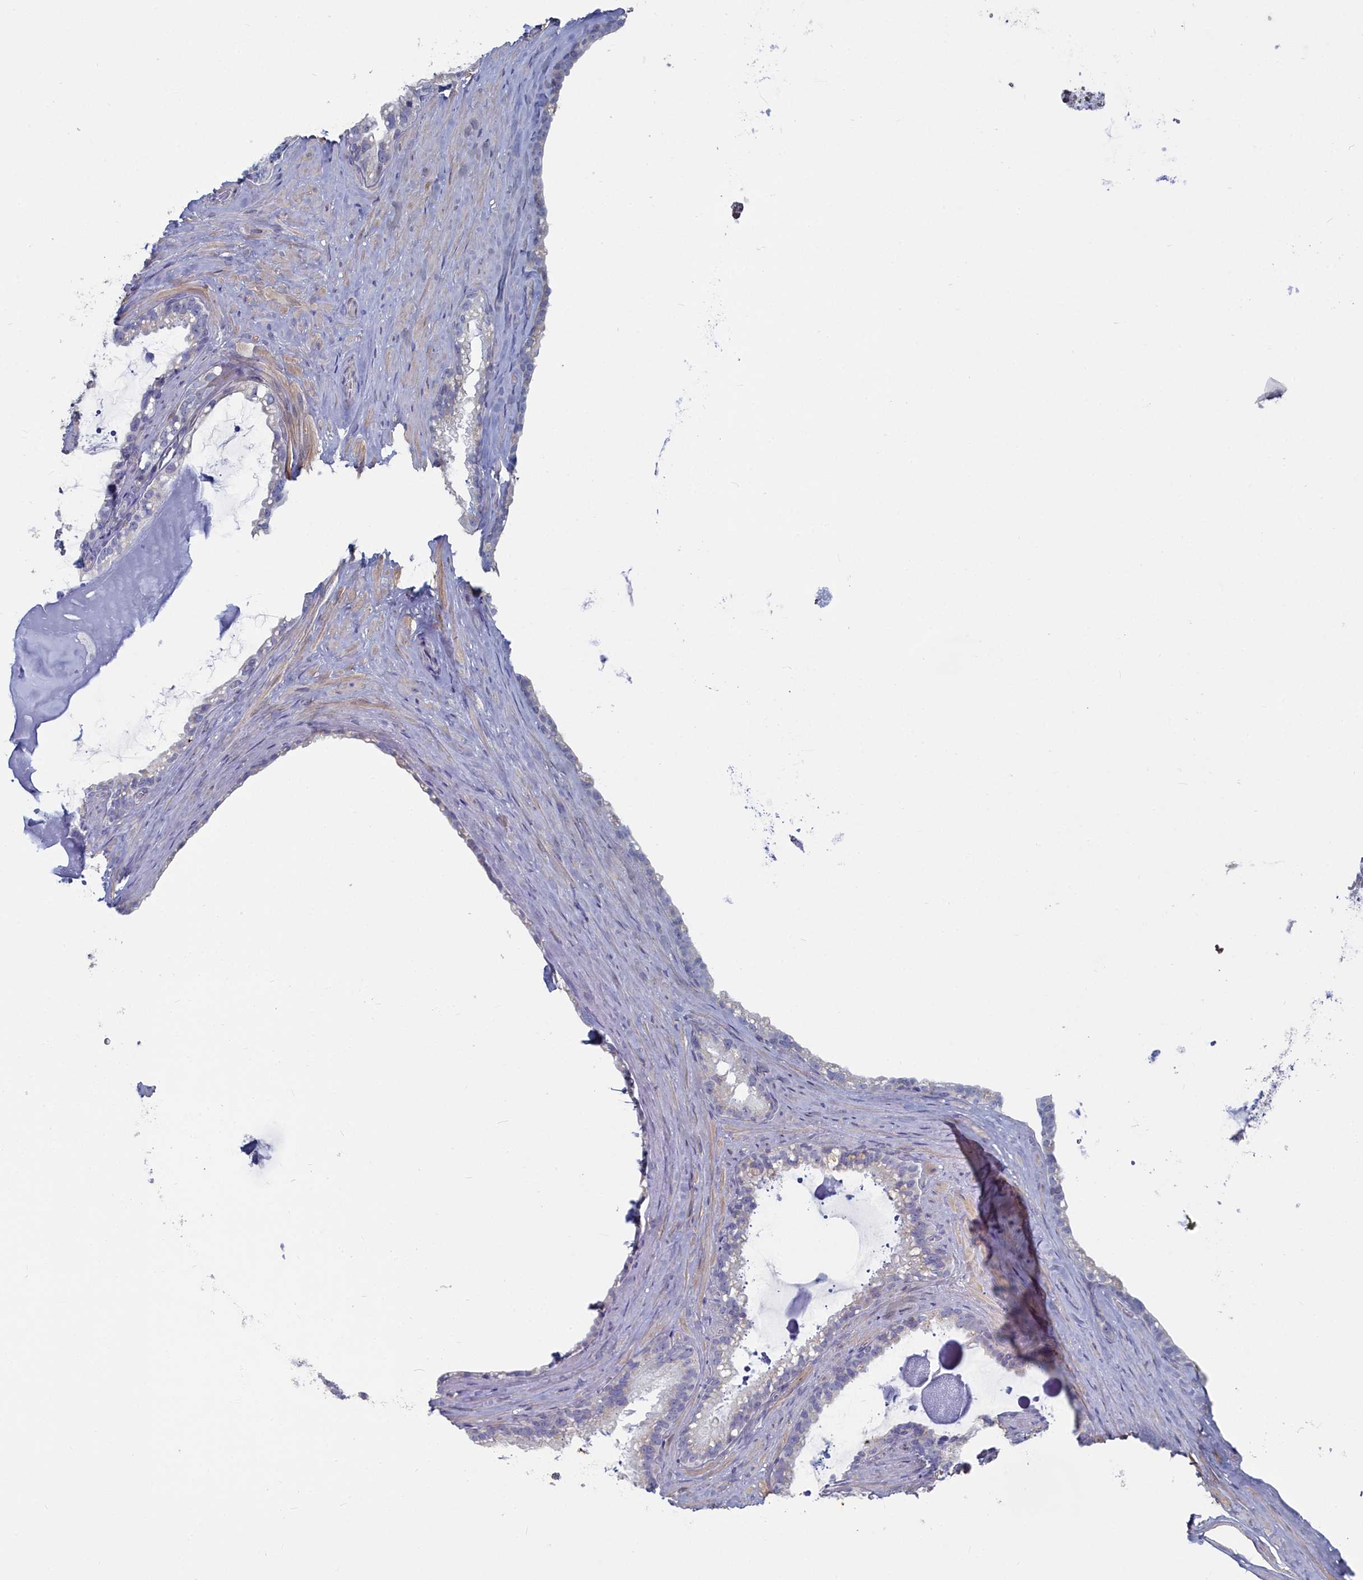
{"staining": {"intensity": "negative", "quantity": "none", "location": "none"}, "tissue": "seminal vesicle", "cell_type": "Glandular cells", "image_type": "normal", "snomed": [{"axis": "morphology", "description": "Normal tissue, NOS"}, {"axis": "topography", "description": "Prostate"}, {"axis": "topography", "description": "Seminal veicle"}], "caption": "An IHC histopathology image of unremarkable seminal vesicle is shown. There is no staining in glandular cells of seminal vesicle. (DAB IHC, high magnification).", "gene": "SHISAL2A", "patient": {"sex": "male", "age": 79}}